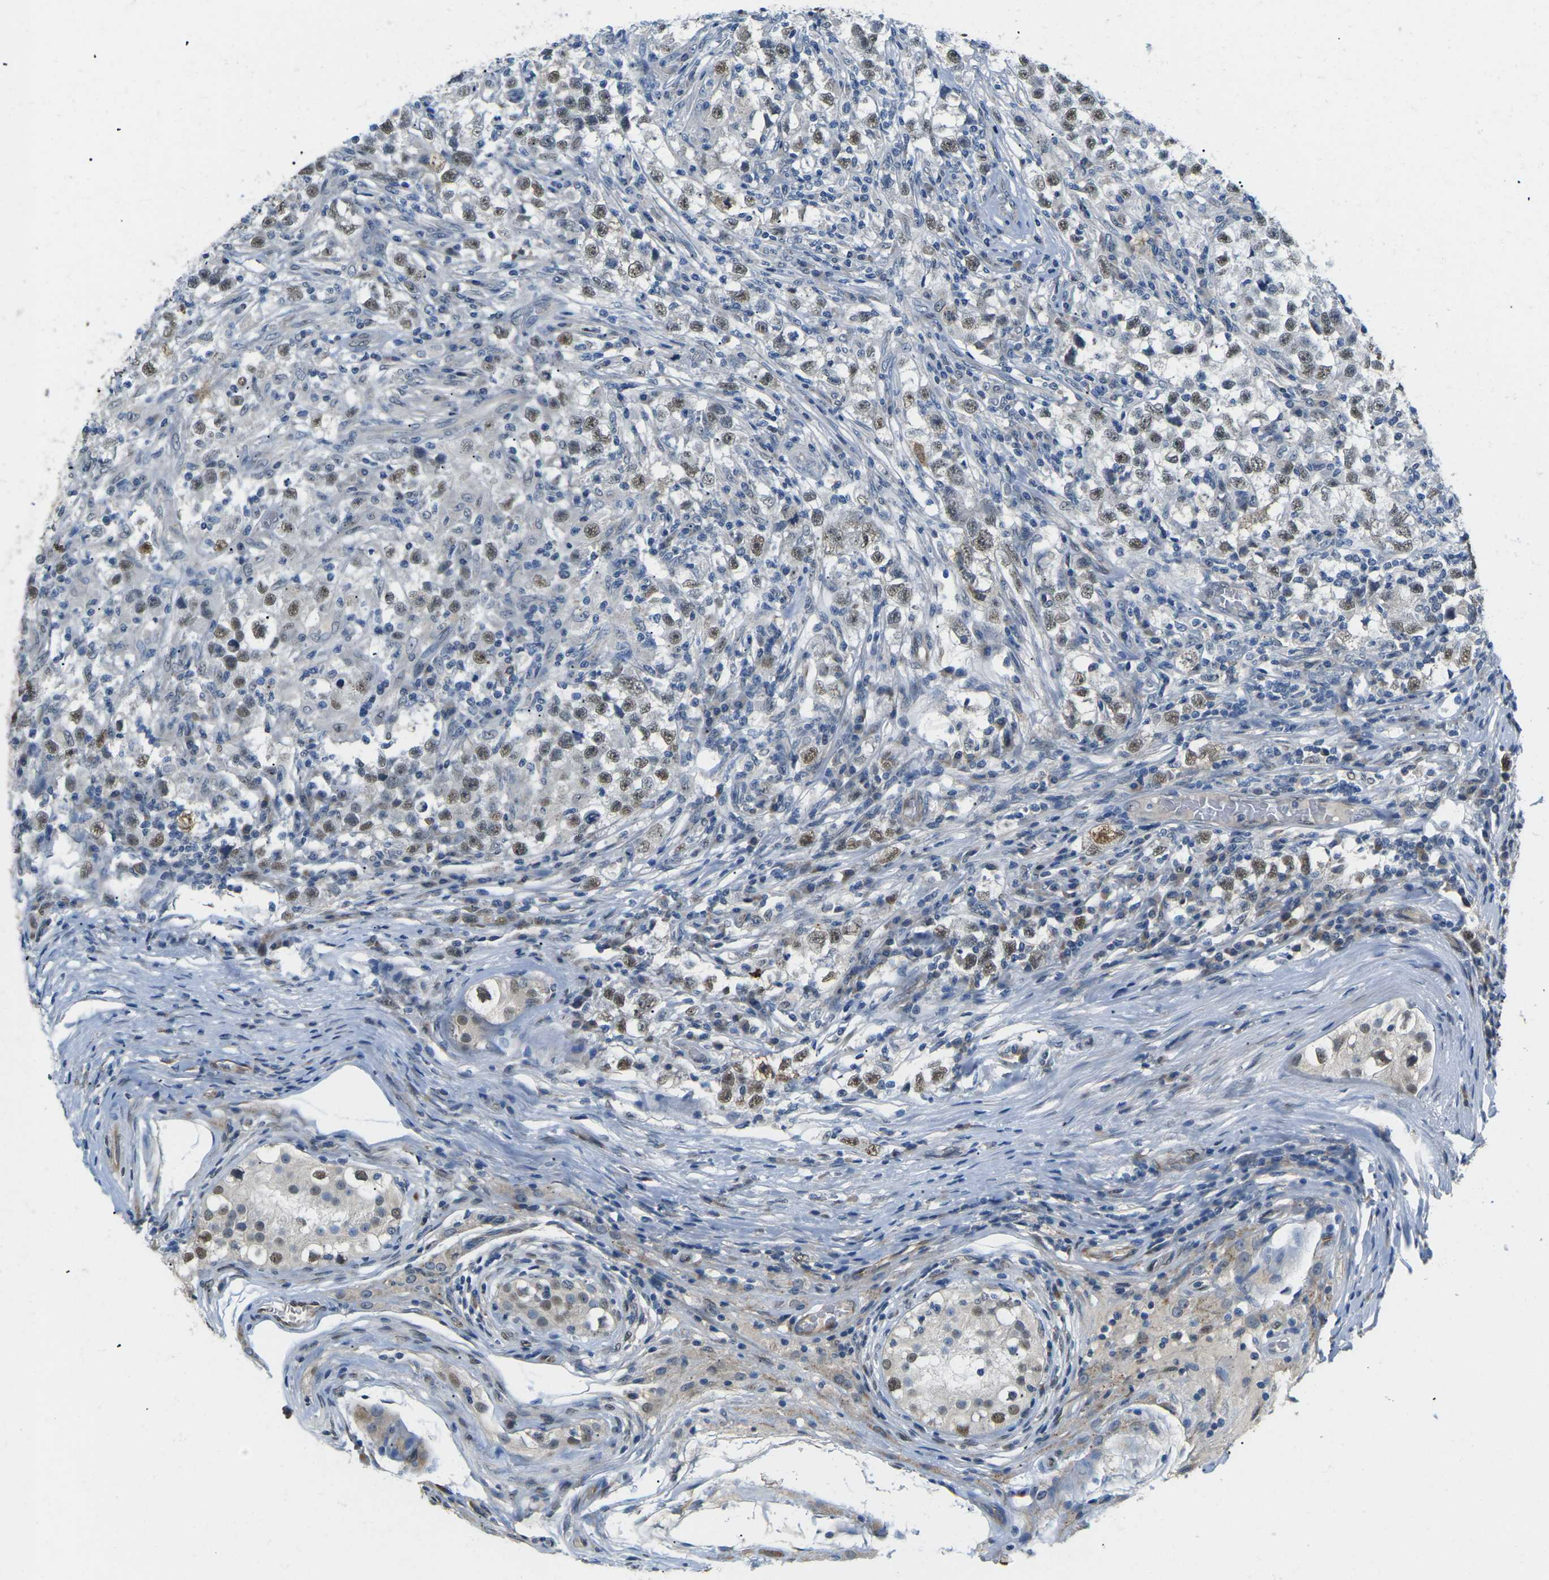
{"staining": {"intensity": "moderate", "quantity": "25%-75%", "location": "nuclear"}, "tissue": "testis cancer", "cell_type": "Tumor cells", "image_type": "cancer", "snomed": [{"axis": "morphology", "description": "Carcinoma, Embryonal, NOS"}, {"axis": "topography", "description": "Testis"}], "caption": "Immunohistochemistry (IHC) of embryonal carcinoma (testis) reveals medium levels of moderate nuclear expression in about 25%-75% of tumor cells.", "gene": "ERBB4", "patient": {"sex": "male", "age": 21}}